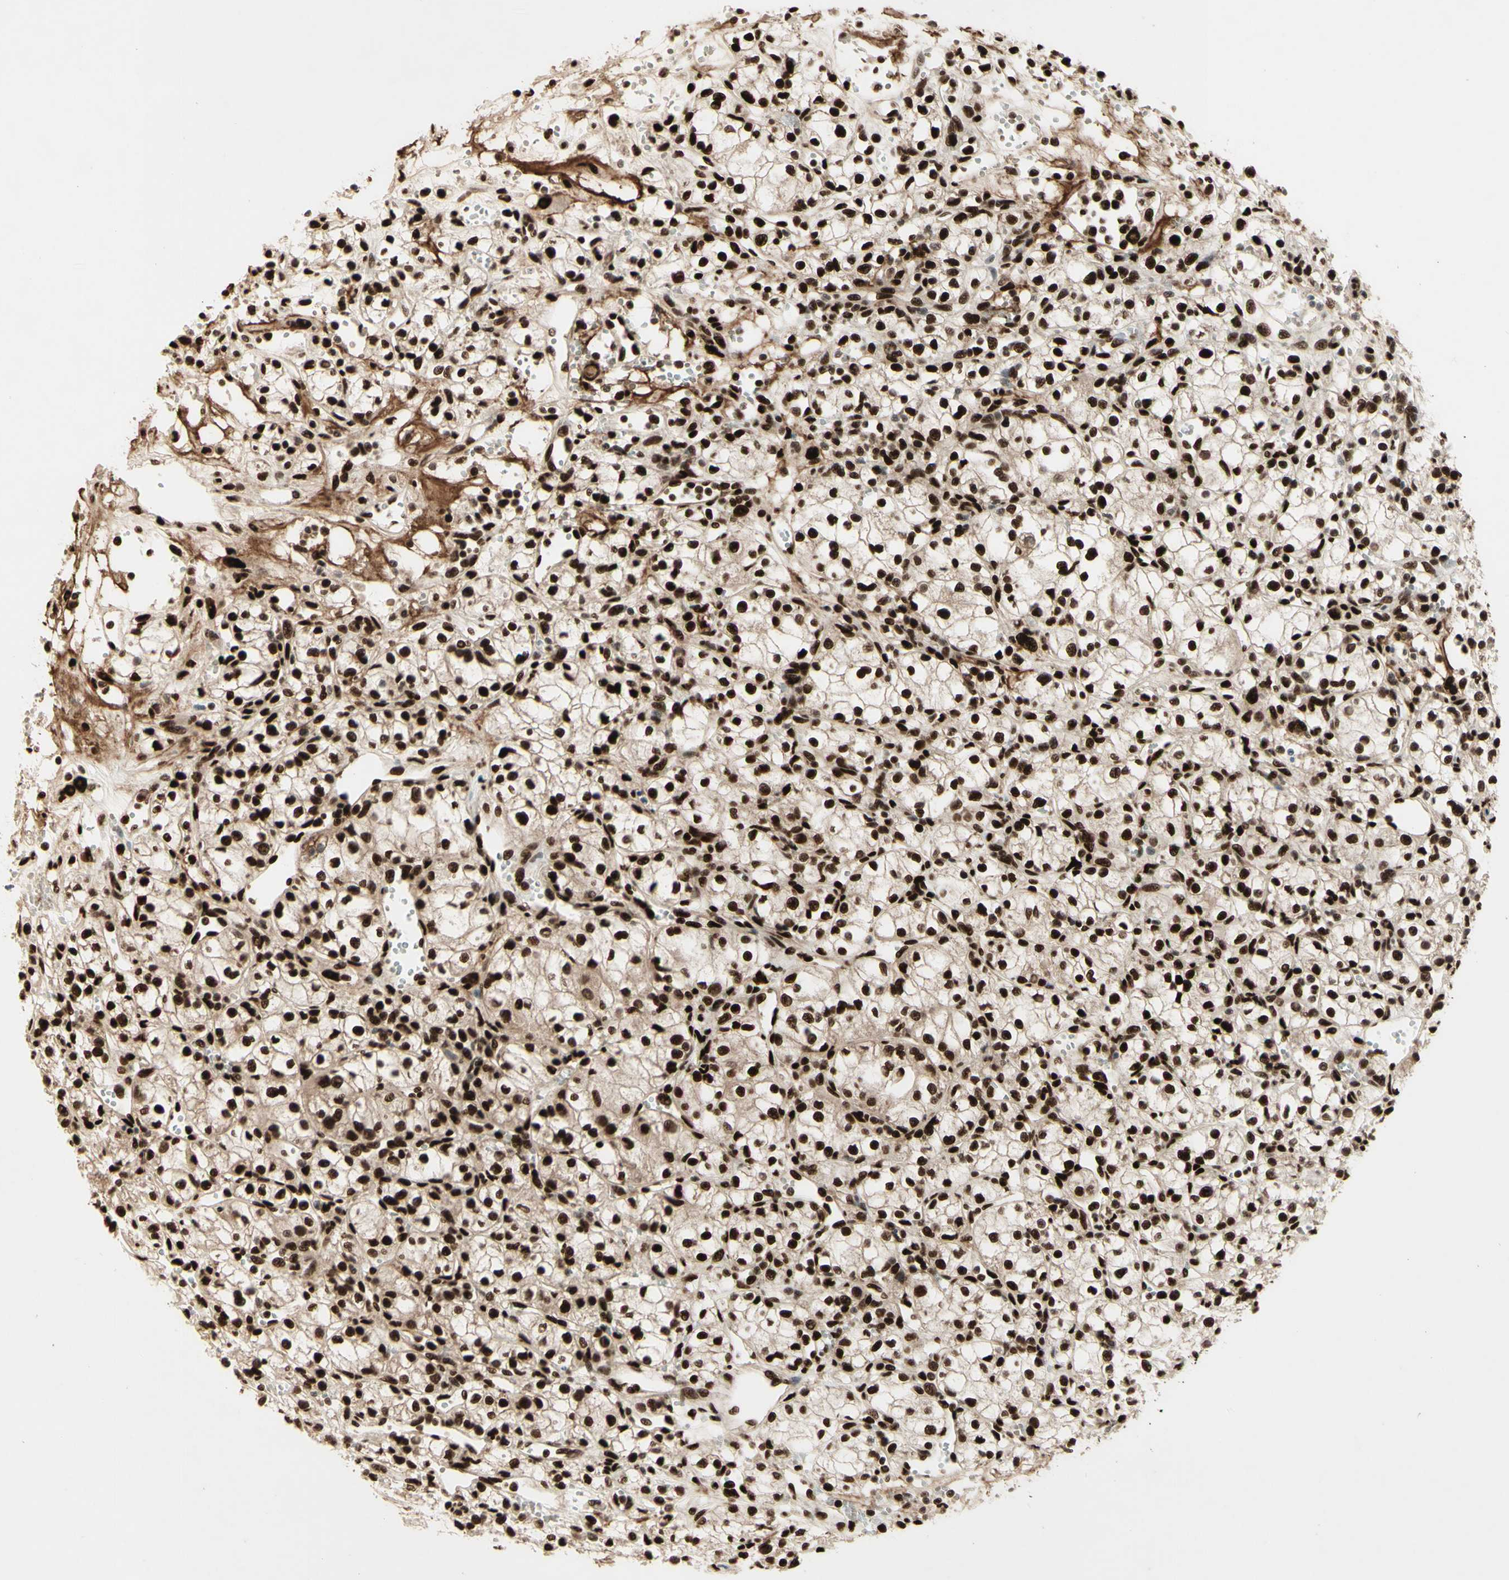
{"staining": {"intensity": "strong", "quantity": ">75%", "location": "nuclear"}, "tissue": "renal cancer", "cell_type": "Tumor cells", "image_type": "cancer", "snomed": [{"axis": "morphology", "description": "Normal tissue, NOS"}, {"axis": "morphology", "description": "Adenocarcinoma, NOS"}, {"axis": "topography", "description": "Kidney"}], "caption": "Immunohistochemical staining of renal cancer demonstrates high levels of strong nuclear staining in approximately >75% of tumor cells.", "gene": "NR3C1", "patient": {"sex": "male", "age": 59}}